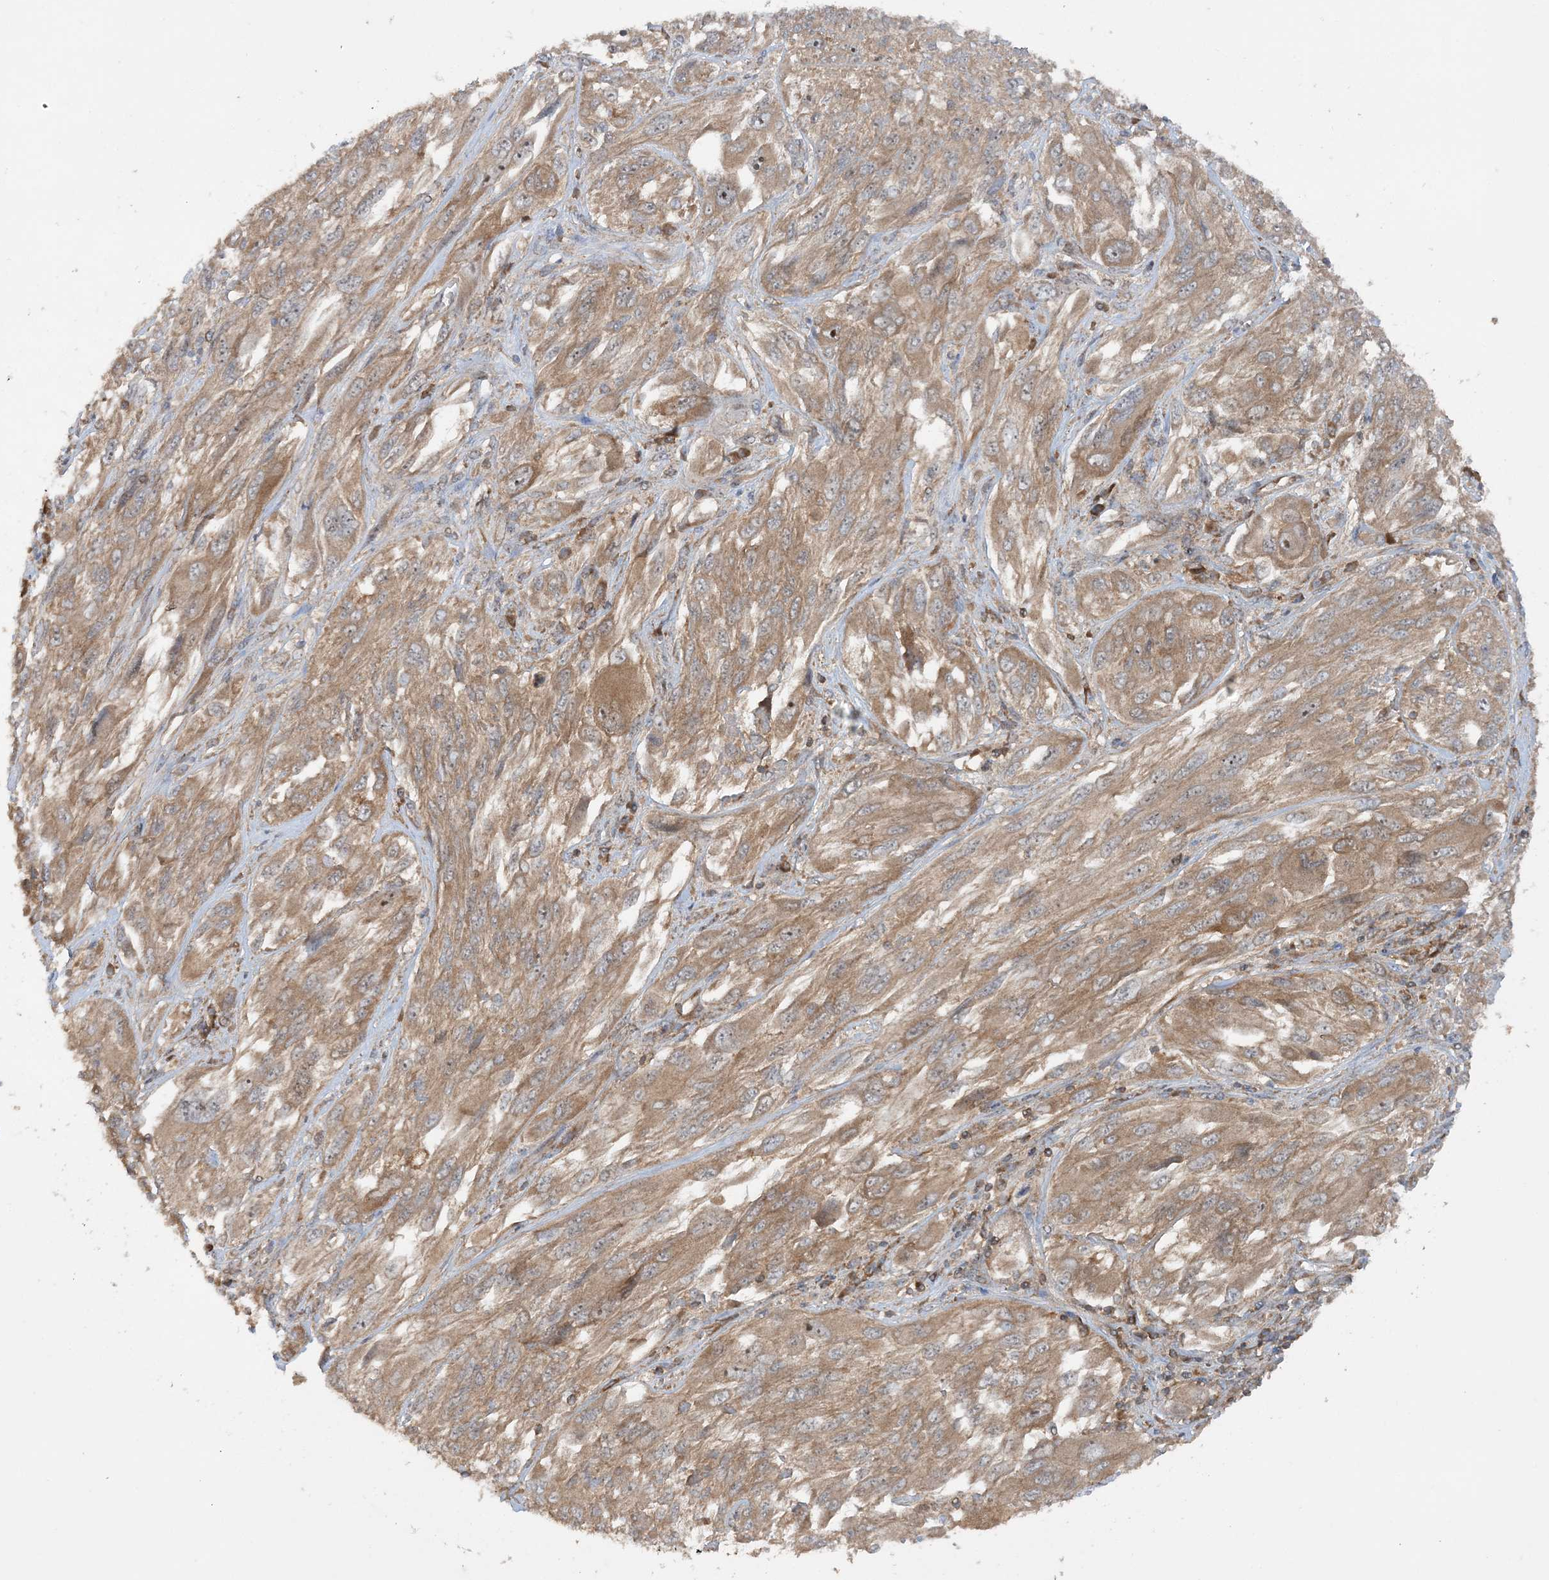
{"staining": {"intensity": "moderate", "quantity": ">75%", "location": "cytoplasmic/membranous"}, "tissue": "melanoma", "cell_type": "Tumor cells", "image_type": "cancer", "snomed": [{"axis": "morphology", "description": "Malignant melanoma, NOS"}, {"axis": "topography", "description": "Skin"}], "caption": "A histopathology image showing moderate cytoplasmic/membranous positivity in approximately >75% of tumor cells in melanoma, as visualized by brown immunohistochemical staining.", "gene": "ACAP2", "patient": {"sex": "female", "age": 91}}